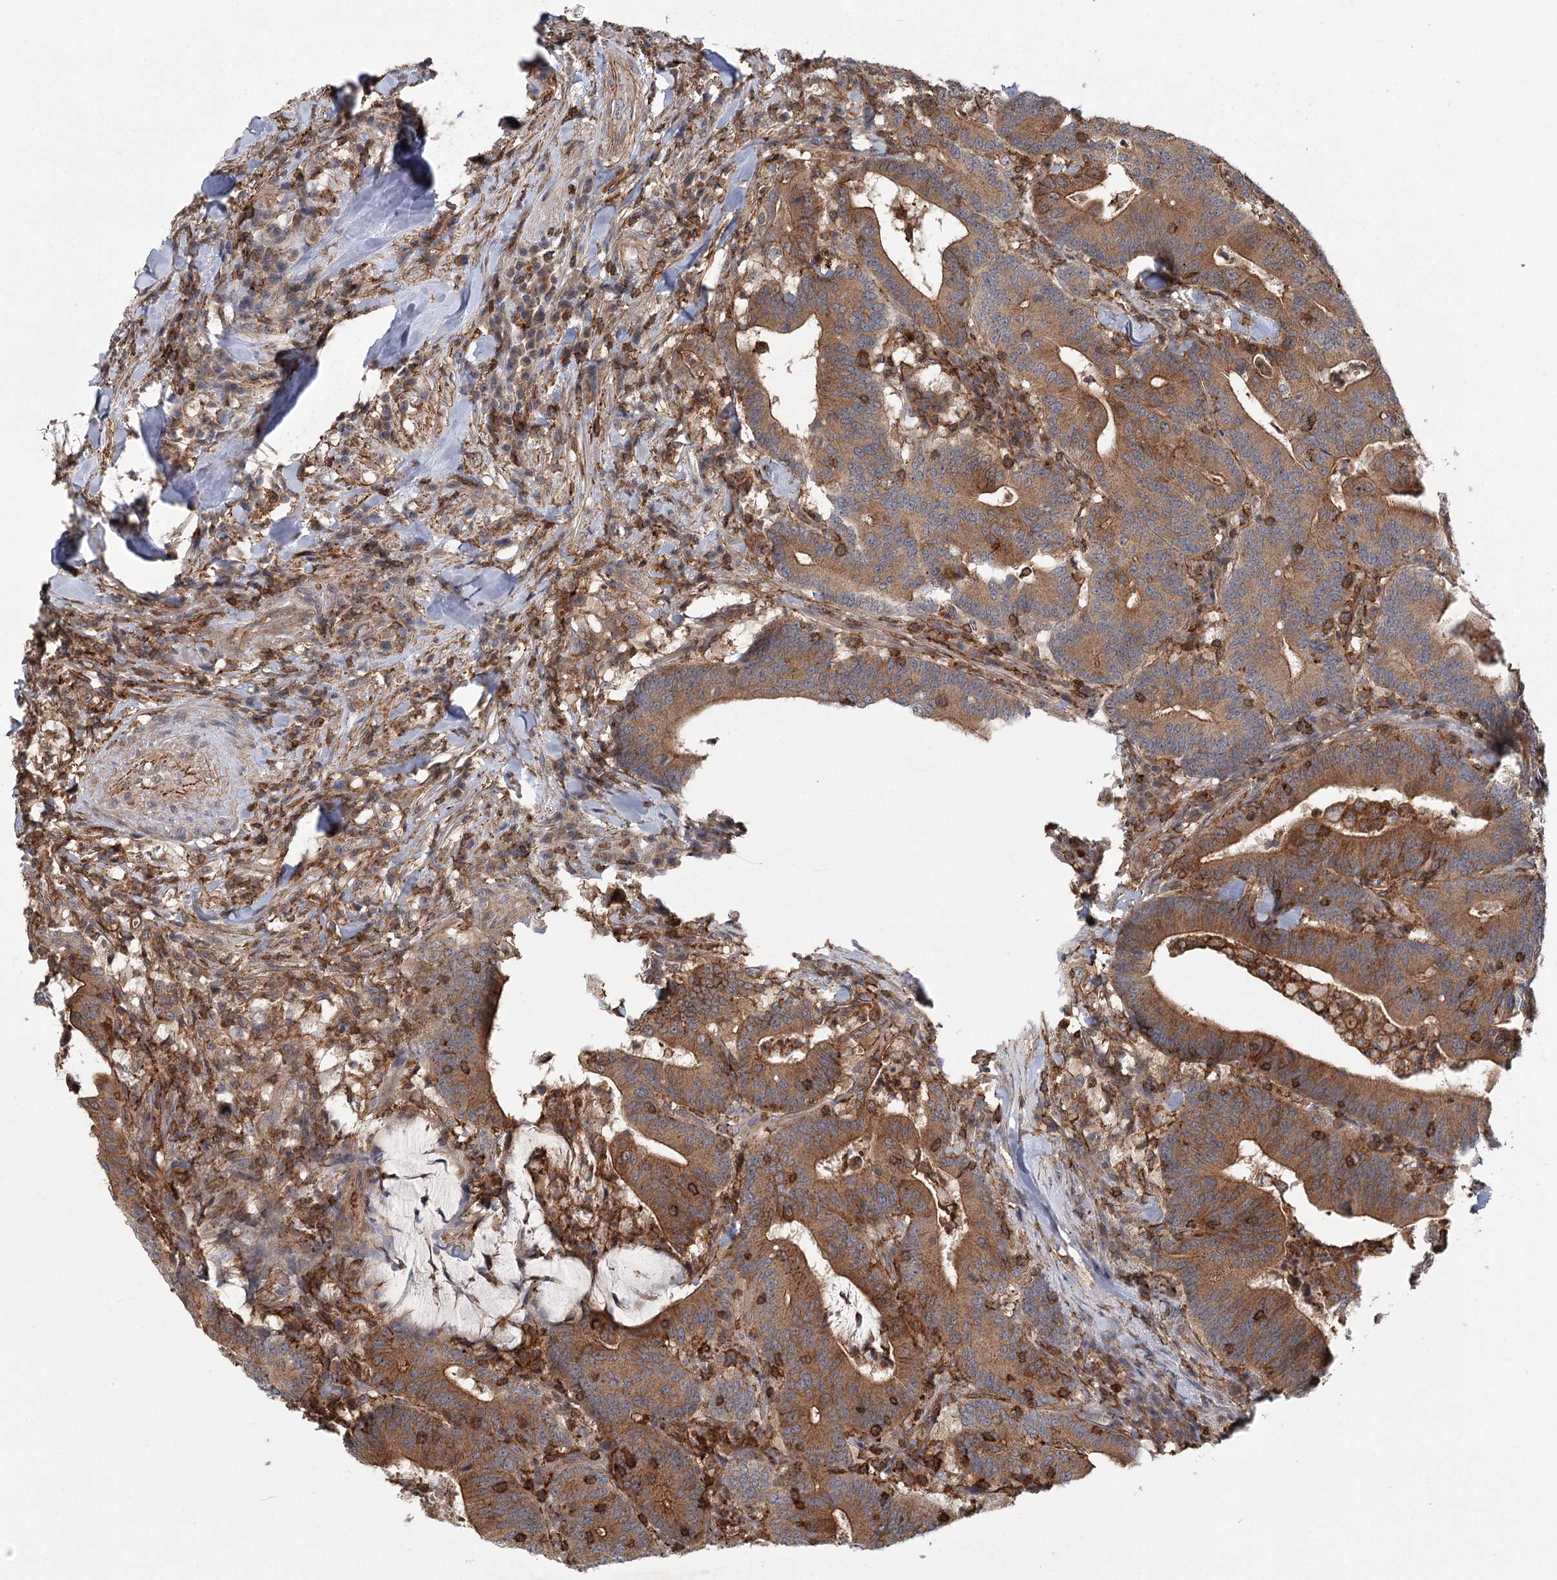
{"staining": {"intensity": "moderate", "quantity": ">75%", "location": "cytoplasmic/membranous"}, "tissue": "colorectal cancer", "cell_type": "Tumor cells", "image_type": "cancer", "snomed": [{"axis": "morphology", "description": "Adenocarcinoma, NOS"}, {"axis": "topography", "description": "Colon"}], "caption": "Protein analysis of colorectal cancer (adenocarcinoma) tissue exhibits moderate cytoplasmic/membranous expression in approximately >75% of tumor cells. (Stains: DAB (3,3'-diaminobenzidine) in brown, nuclei in blue, Microscopy: brightfield microscopy at high magnification).", "gene": "MEPE", "patient": {"sex": "female", "age": 66}}